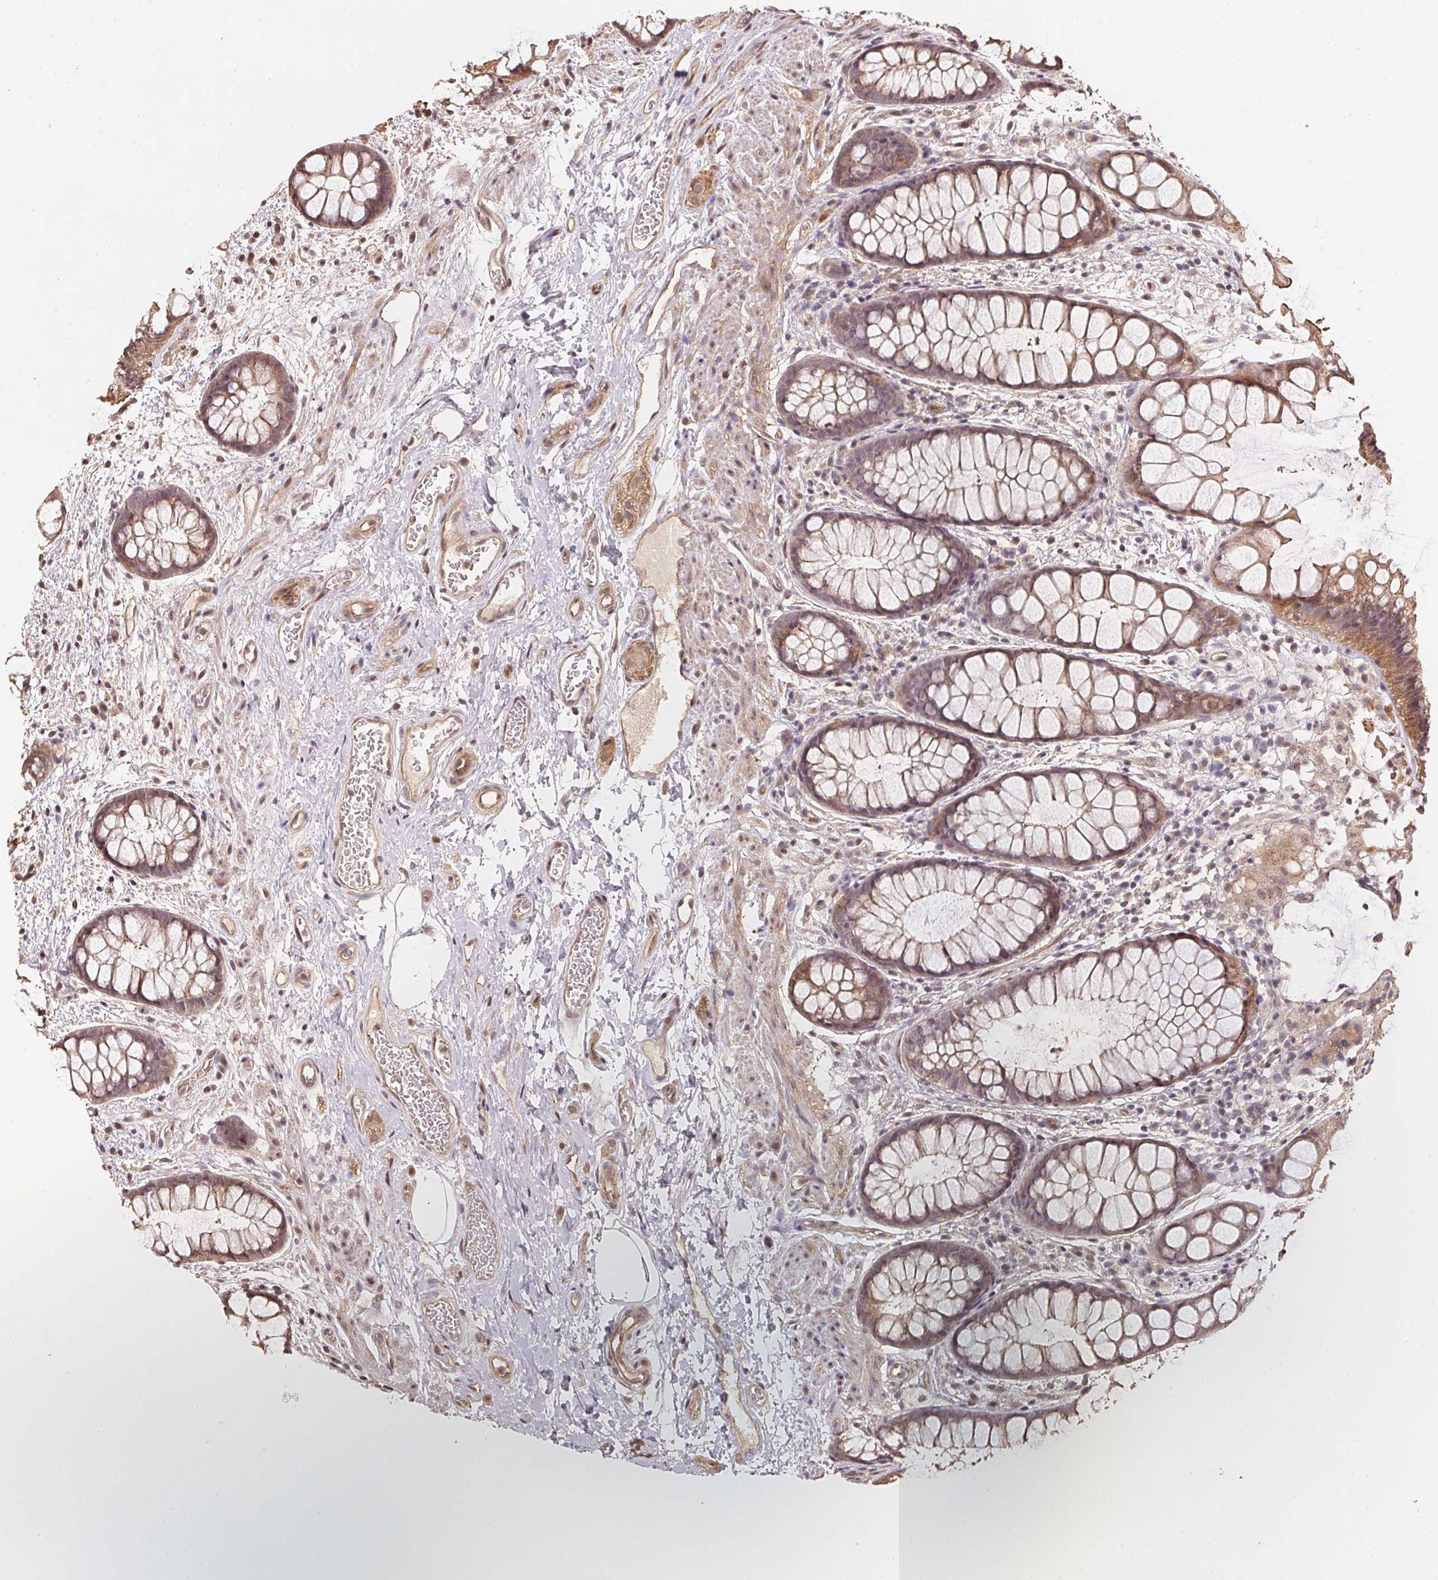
{"staining": {"intensity": "weak", "quantity": ">75%", "location": "cytoplasmic/membranous"}, "tissue": "rectum", "cell_type": "Glandular cells", "image_type": "normal", "snomed": [{"axis": "morphology", "description": "Normal tissue, NOS"}, {"axis": "topography", "description": "Rectum"}], "caption": "Immunohistochemistry (IHC) micrograph of normal human rectum stained for a protein (brown), which exhibits low levels of weak cytoplasmic/membranous expression in about >75% of glandular cells.", "gene": "TMEM222", "patient": {"sex": "female", "age": 62}}